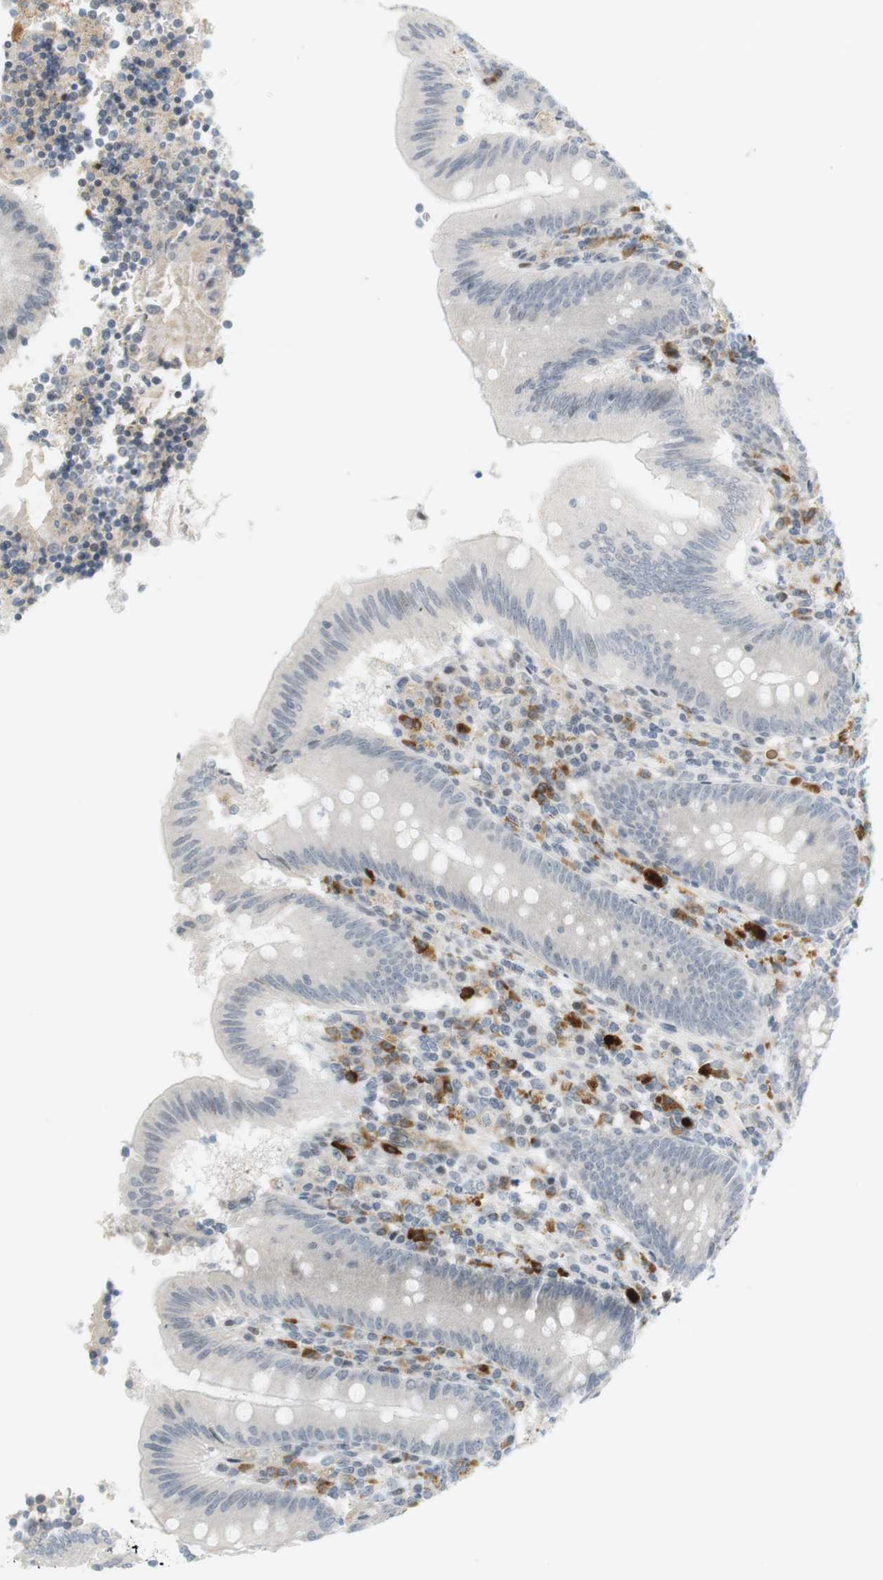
{"staining": {"intensity": "negative", "quantity": "none", "location": "none"}, "tissue": "appendix", "cell_type": "Glandular cells", "image_type": "normal", "snomed": [{"axis": "morphology", "description": "Normal tissue, NOS"}, {"axis": "morphology", "description": "Inflammation, NOS"}, {"axis": "topography", "description": "Appendix"}], "caption": "This is an immunohistochemistry (IHC) micrograph of normal human appendix. There is no positivity in glandular cells.", "gene": "DMC1", "patient": {"sex": "male", "age": 46}}